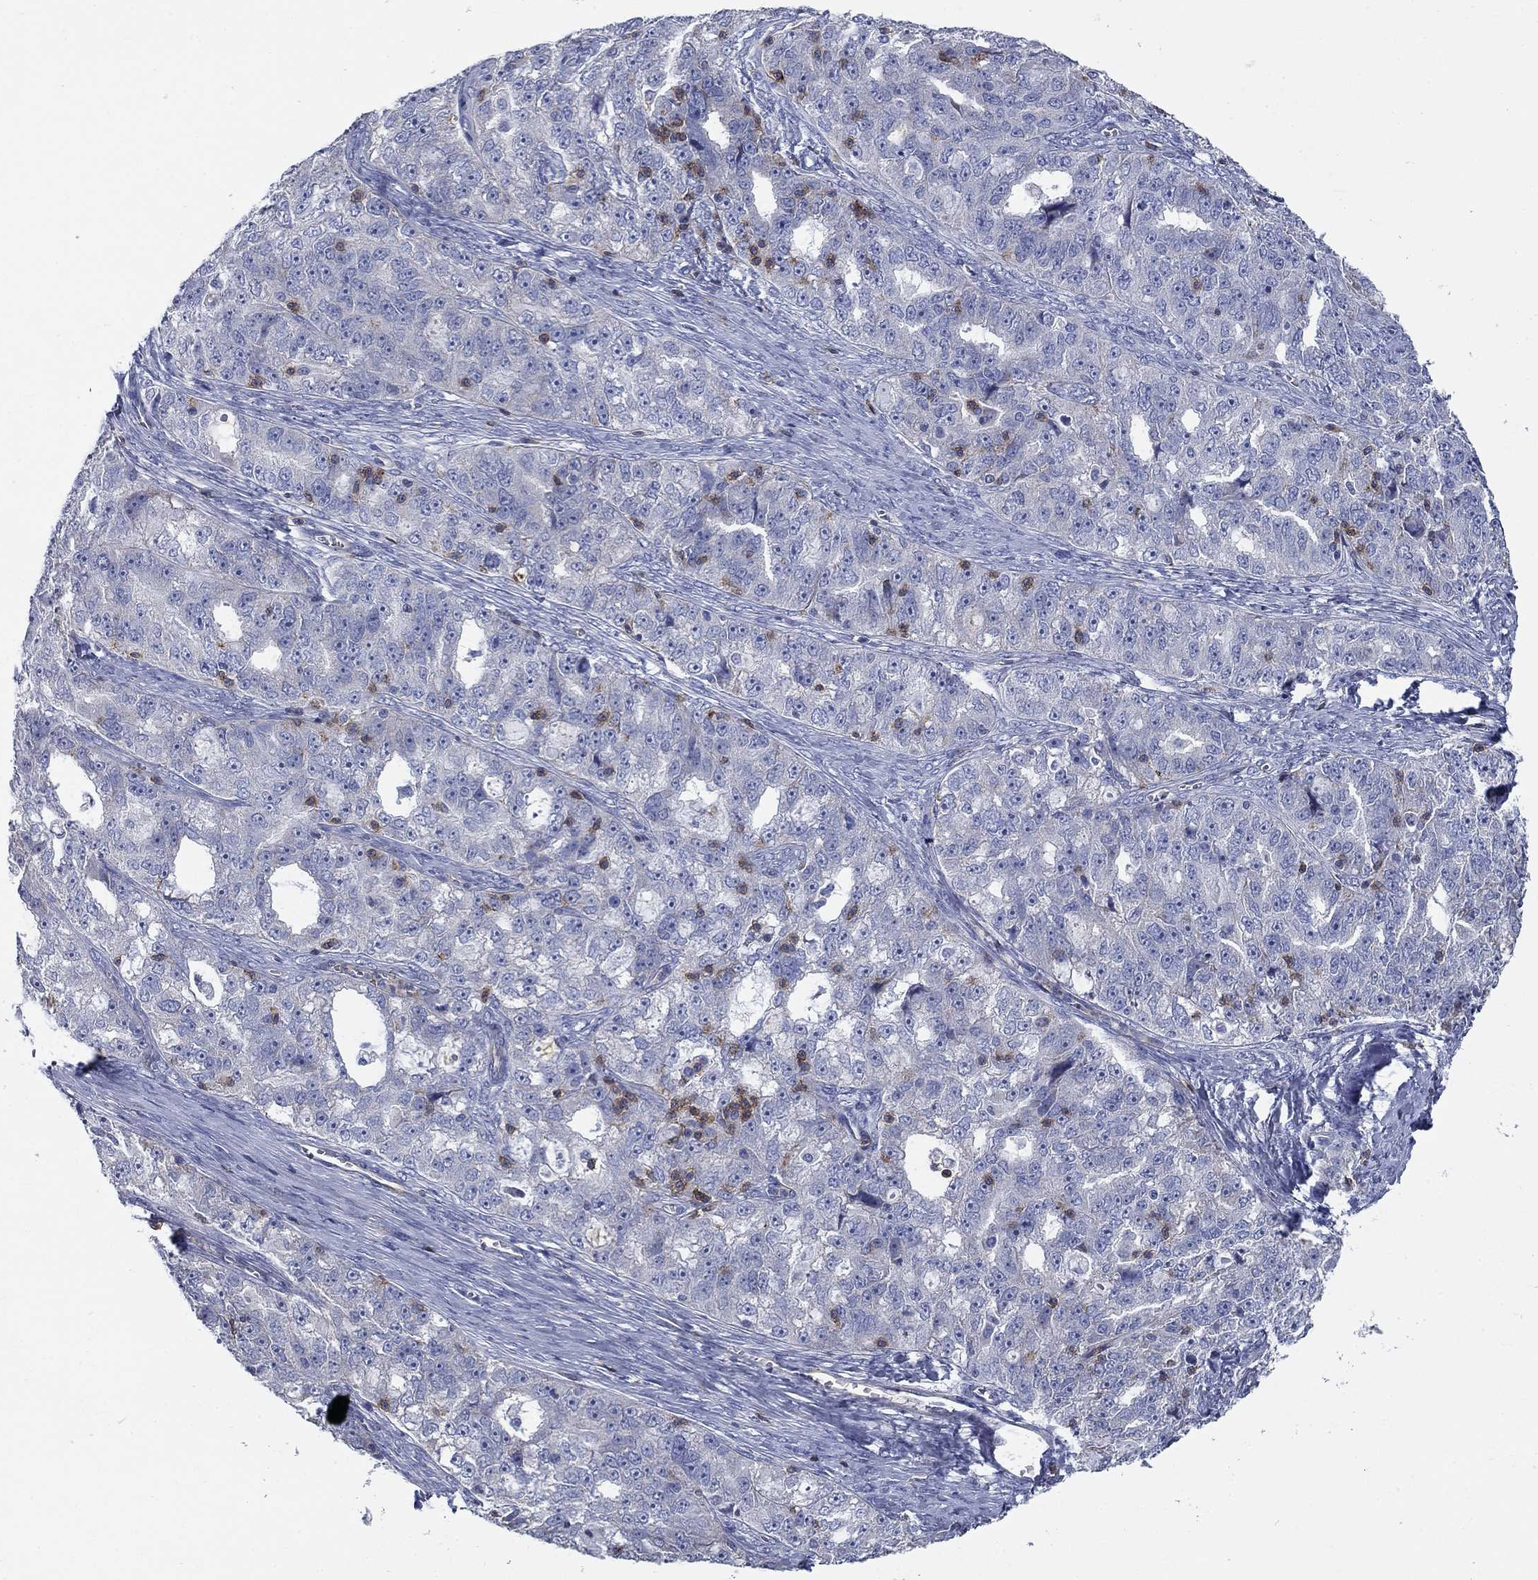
{"staining": {"intensity": "negative", "quantity": "none", "location": "none"}, "tissue": "ovarian cancer", "cell_type": "Tumor cells", "image_type": "cancer", "snomed": [{"axis": "morphology", "description": "Cystadenocarcinoma, serous, NOS"}, {"axis": "topography", "description": "Ovary"}], "caption": "Tumor cells are negative for protein expression in human serous cystadenocarcinoma (ovarian).", "gene": "SIT1", "patient": {"sex": "female", "age": 51}}